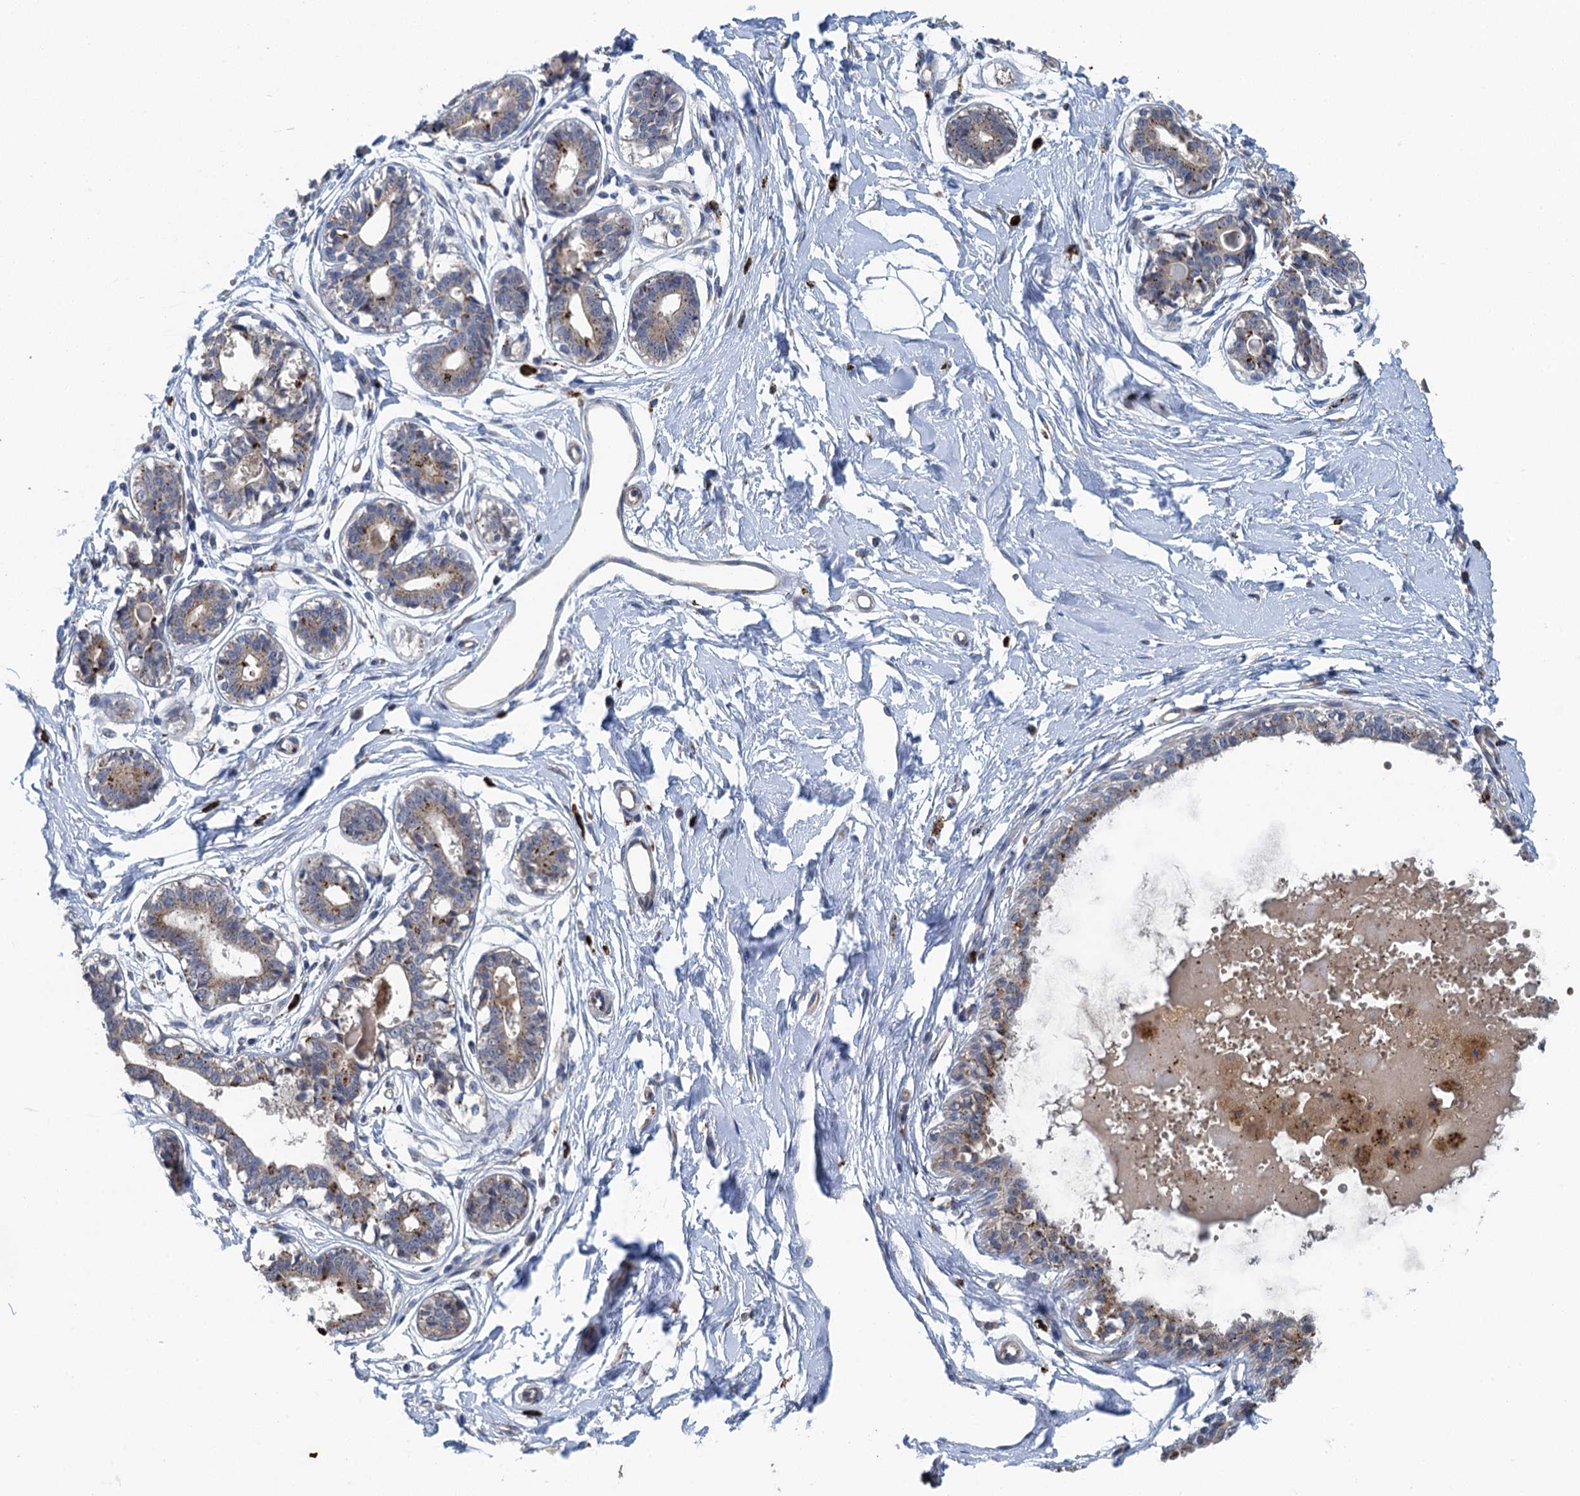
{"staining": {"intensity": "negative", "quantity": "none", "location": "none"}, "tissue": "breast", "cell_type": "Adipocytes", "image_type": "normal", "snomed": [{"axis": "morphology", "description": "Normal tissue, NOS"}, {"axis": "topography", "description": "Breast"}], "caption": "Immunohistochemical staining of benign breast exhibits no significant staining in adipocytes. The staining is performed using DAB brown chromogen with nuclei counter-stained in using hematoxylin.", "gene": "KBTBD8", "patient": {"sex": "female", "age": 45}}